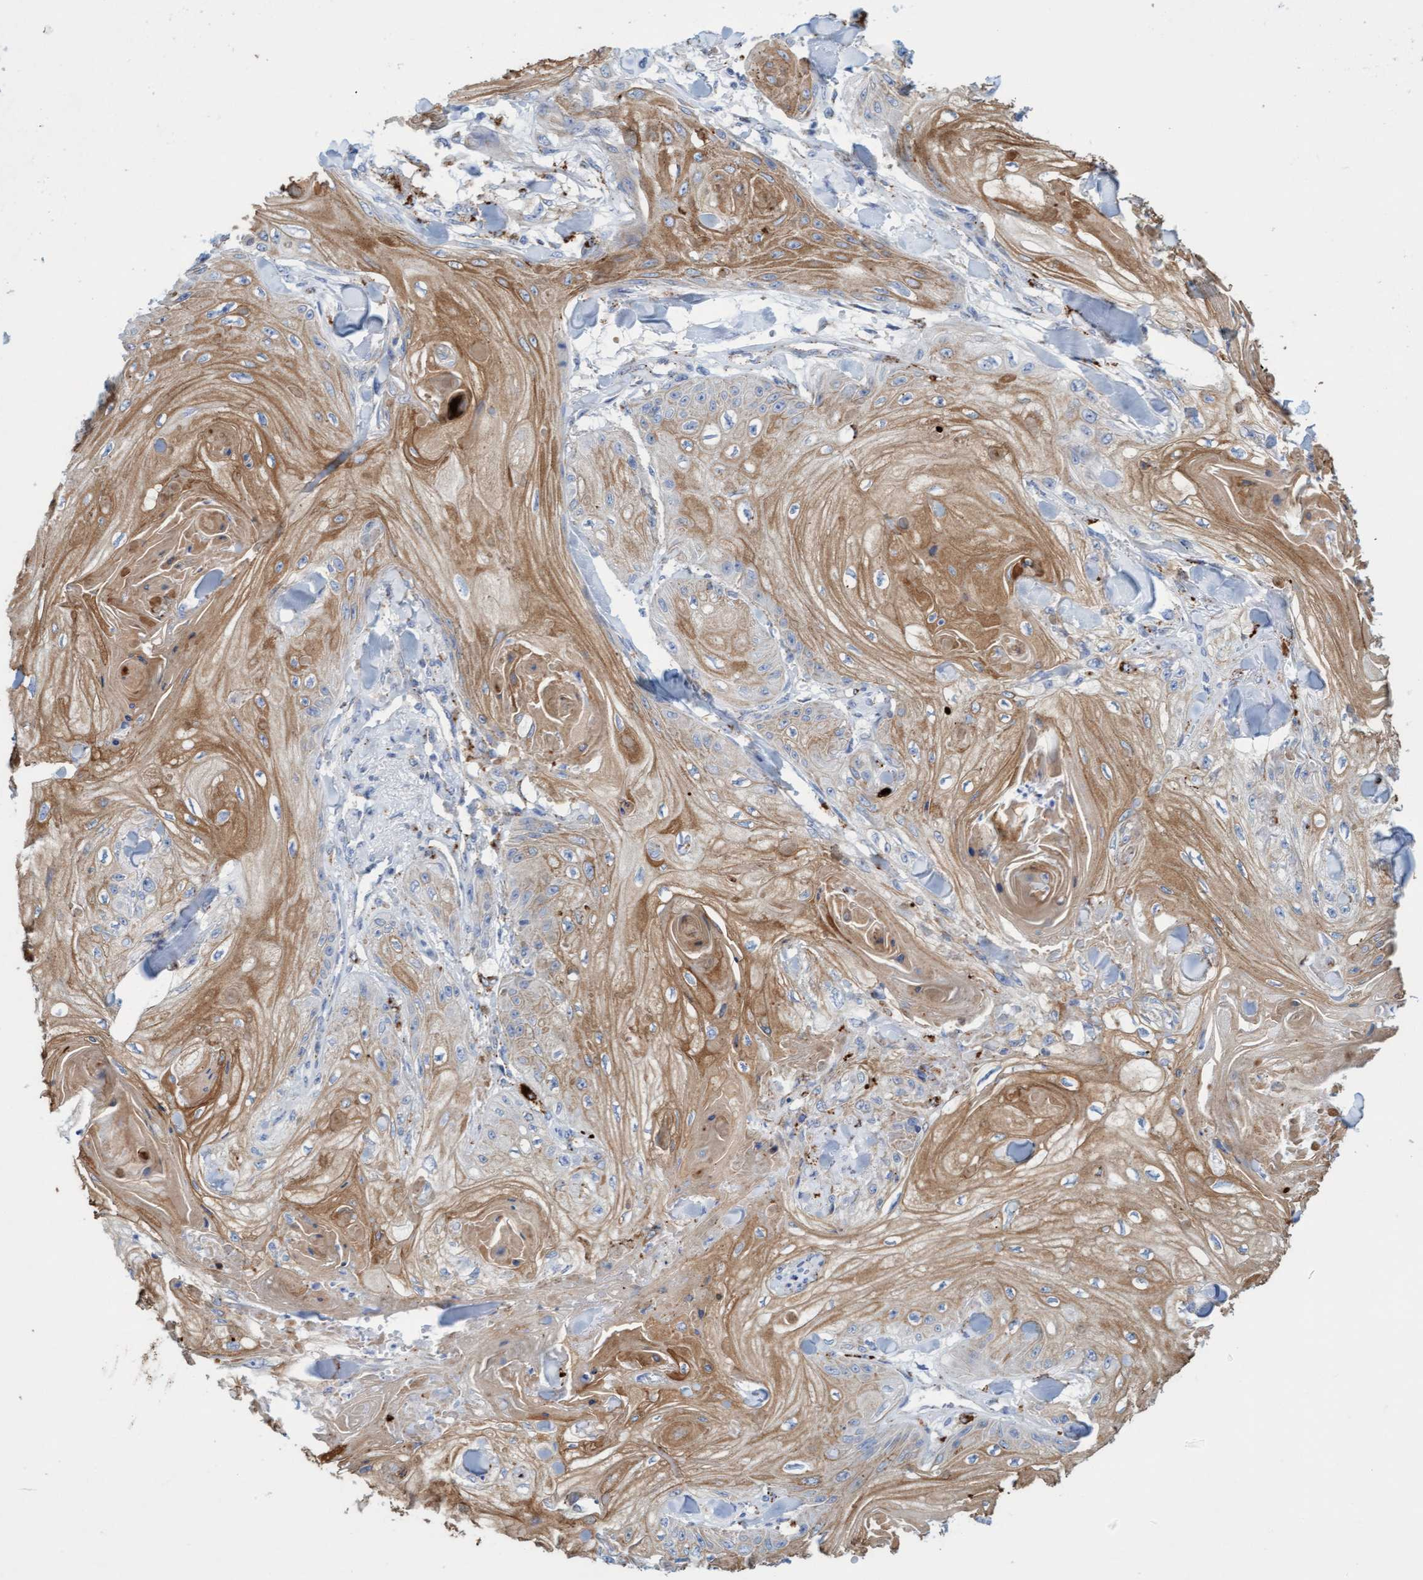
{"staining": {"intensity": "moderate", "quantity": "<25%", "location": "cytoplasmic/membranous"}, "tissue": "skin cancer", "cell_type": "Tumor cells", "image_type": "cancer", "snomed": [{"axis": "morphology", "description": "Squamous cell carcinoma, NOS"}, {"axis": "topography", "description": "Skin"}], "caption": "Immunohistochemistry (IHC) image of neoplastic tissue: human skin squamous cell carcinoma stained using IHC displays low levels of moderate protein expression localized specifically in the cytoplasmic/membranous of tumor cells, appearing as a cytoplasmic/membranous brown color.", "gene": "SGSH", "patient": {"sex": "male", "age": 74}}